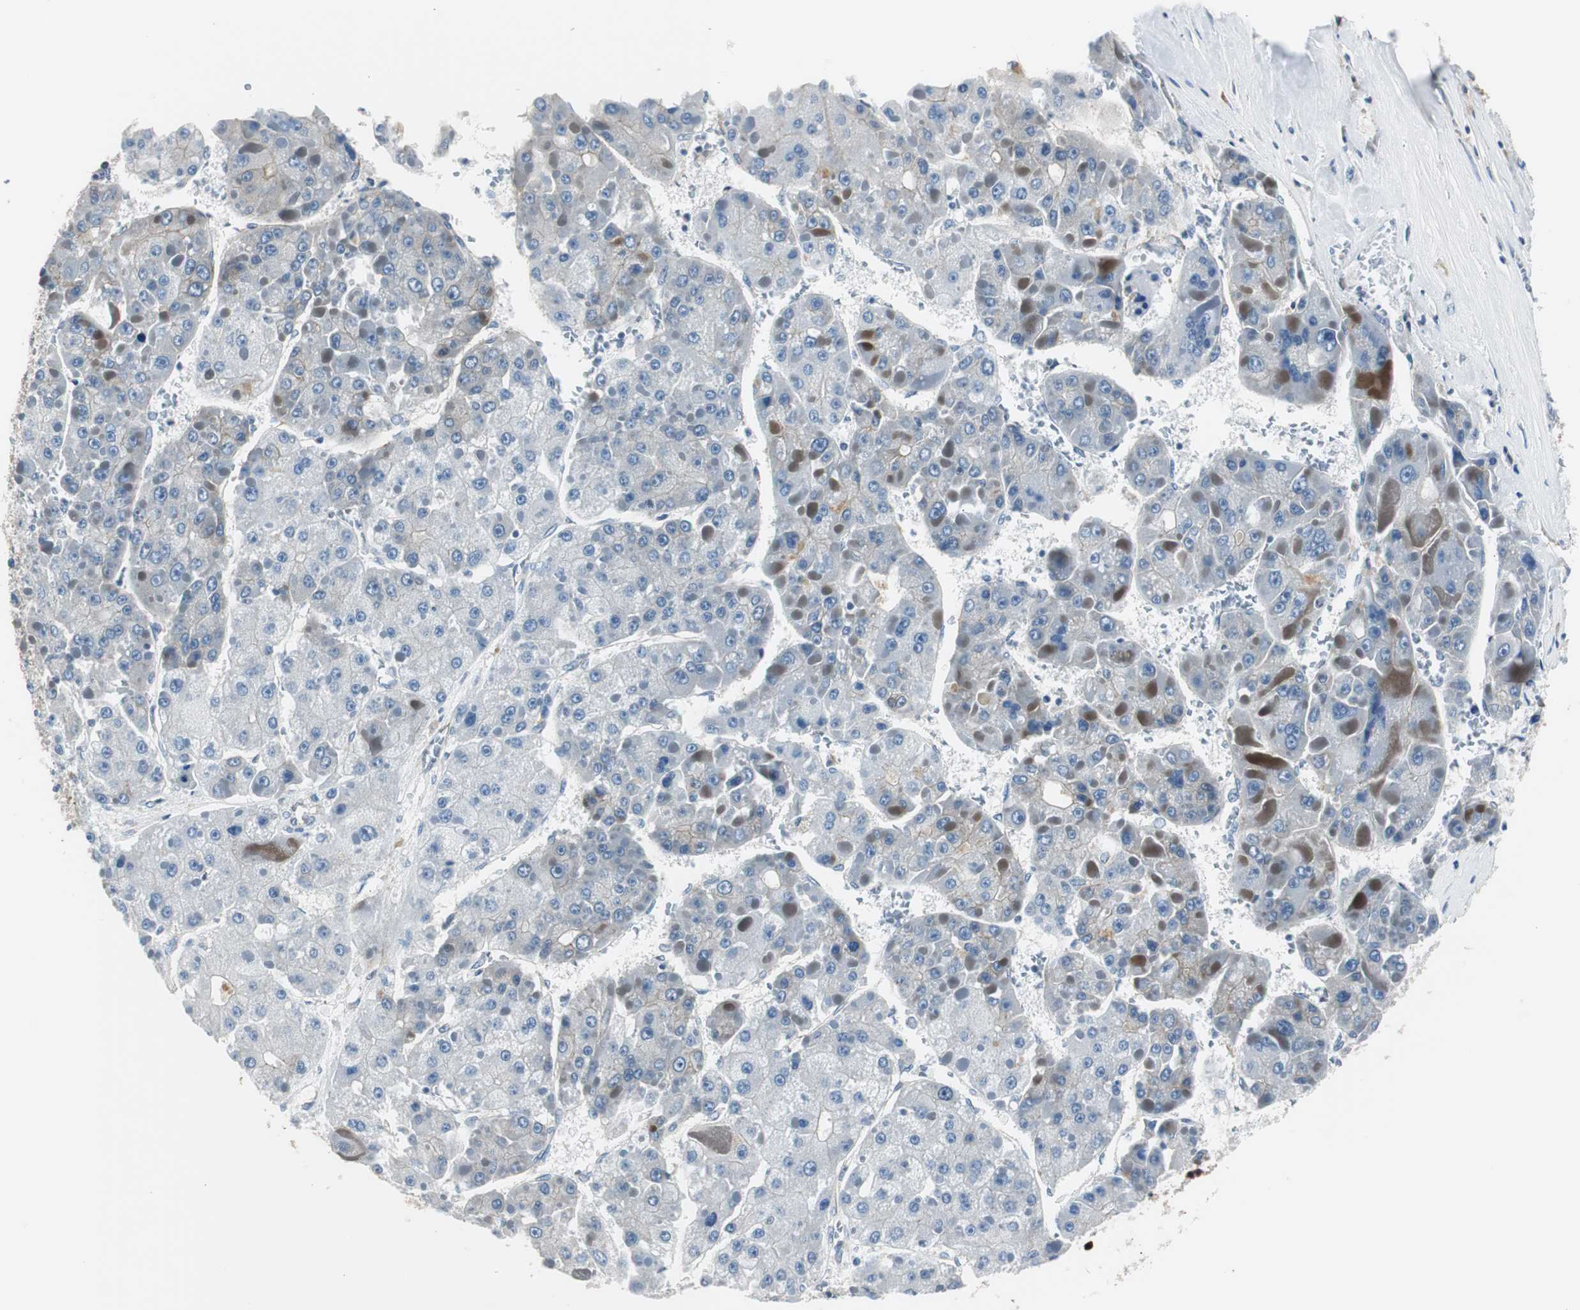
{"staining": {"intensity": "weak", "quantity": "<25%", "location": "cytoplasmic/membranous"}, "tissue": "liver cancer", "cell_type": "Tumor cells", "image_type": "cancer", "snomed": [{"axis": "morphology", "description": "Carcinoma, Hepatocellular, NOS"}, {"axis": "topography", "description": "Liver"}], "caption": "Immunohistochemistry image of neoplastic tissue: human liver cancer (hepatocellular carcinoma) stained with DAB demonstrates no significant protein staining in tumor cells.", "gene": "STXBP4", "patient": {"sex": "female", "age": 73}}